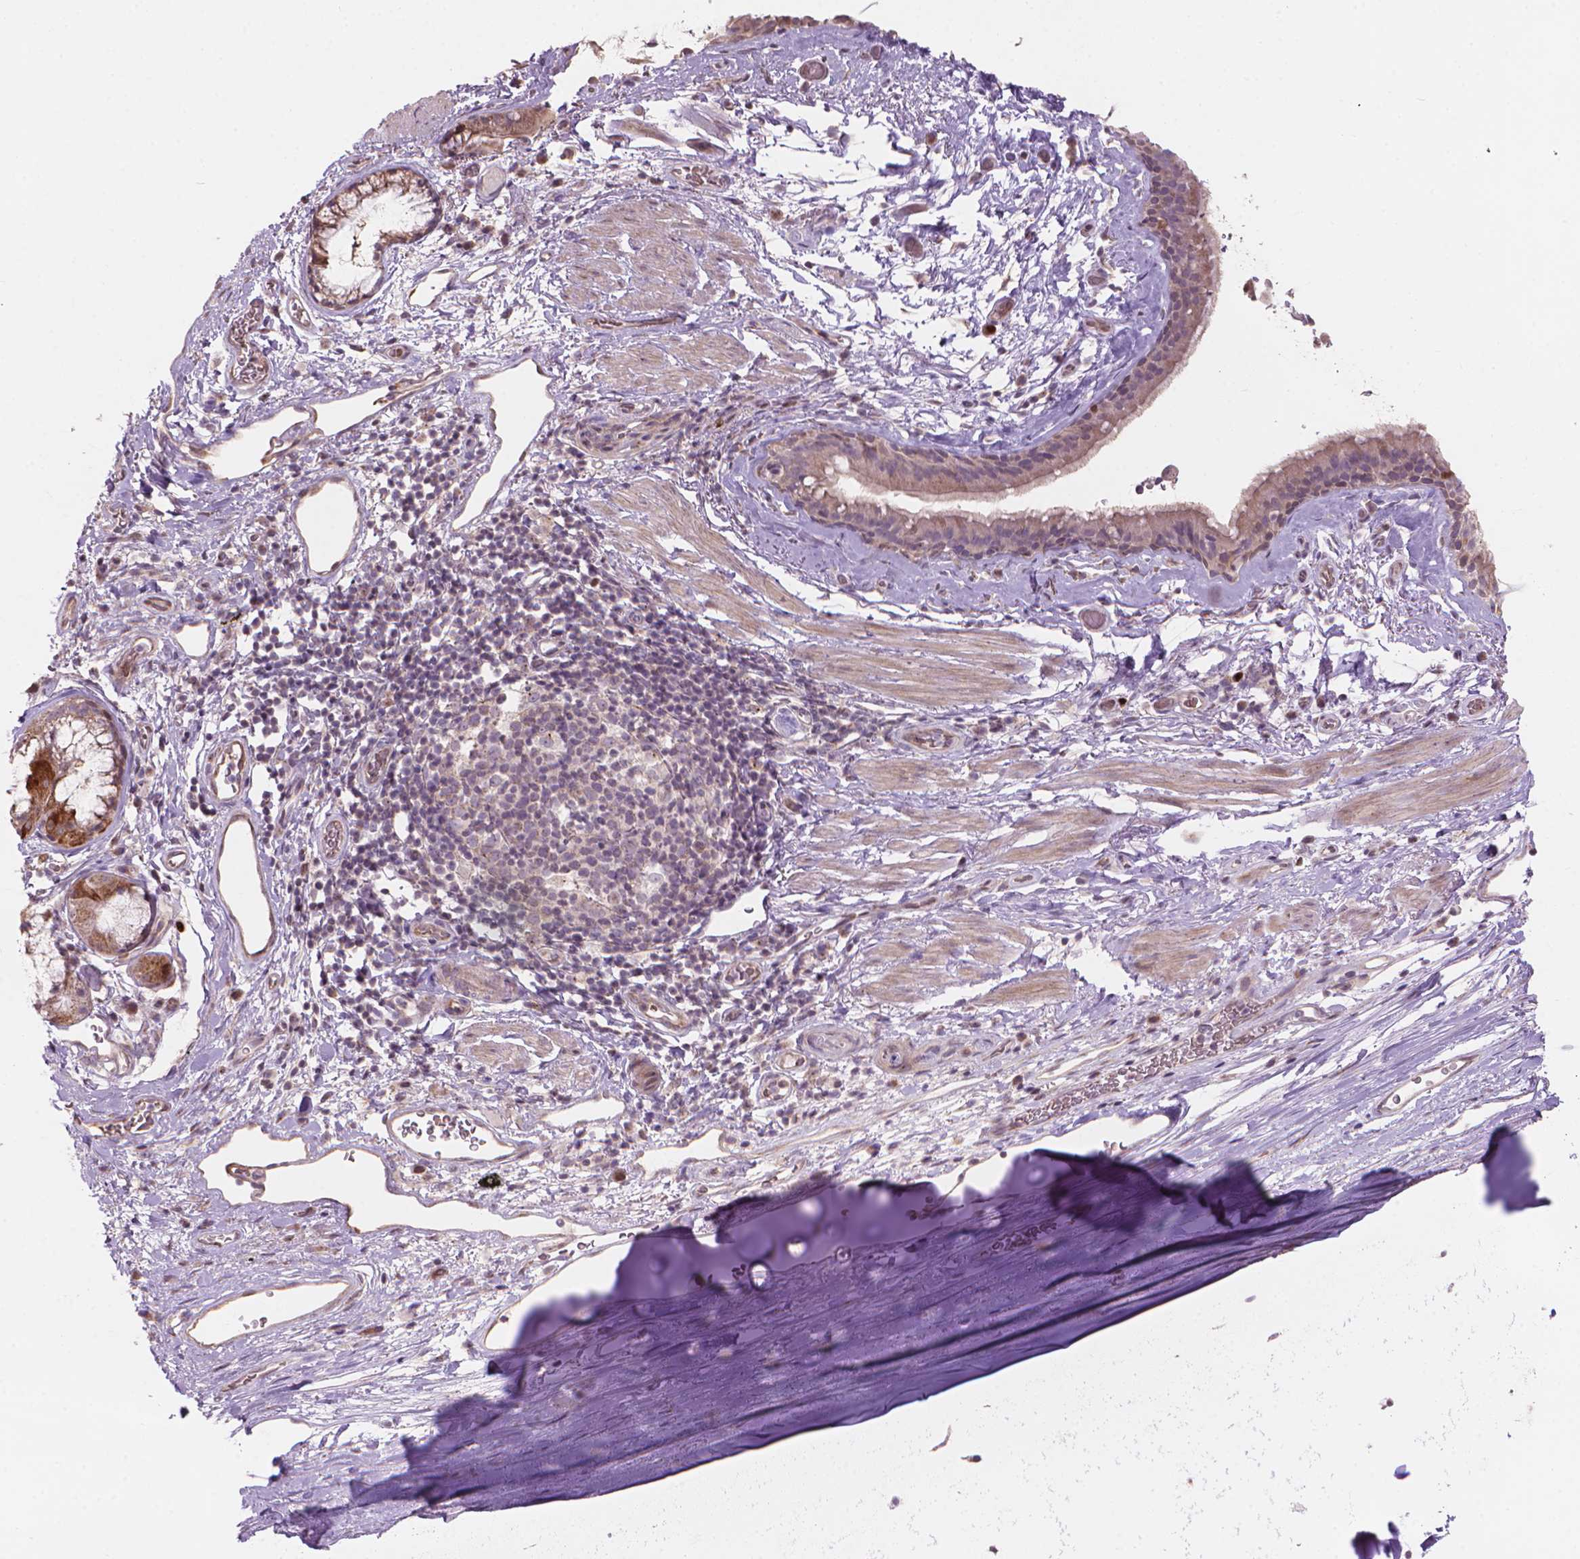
{"staining": {"intensity": "weak", "quantity": "25%-75%", "location": "cytoplasmic/membranous"}, "tissue": "bronchus", "cell_type": "Respiratory epithelial cells", "image_type": "normal", "snomed": [{"axis": "morphology", "description": "Normal tissue, NOS"}, {"axis": "topography", "description": "Cartilage tissue"}, {"axis": "topography", "description": "Bronchus"}], "caption": "The immunohistochemical stain labels weak cytoplasmic/membranous staining in respiratory epithelial cells of normal bronchus. Using DAB (3,3'-diaminobenzidine) (brown) and hematoxylin (blue) stains, captured at high magnification using brightfield microscopy.", "gene": "IFFO1", "patient": {"sex": "male", "age": 58}}